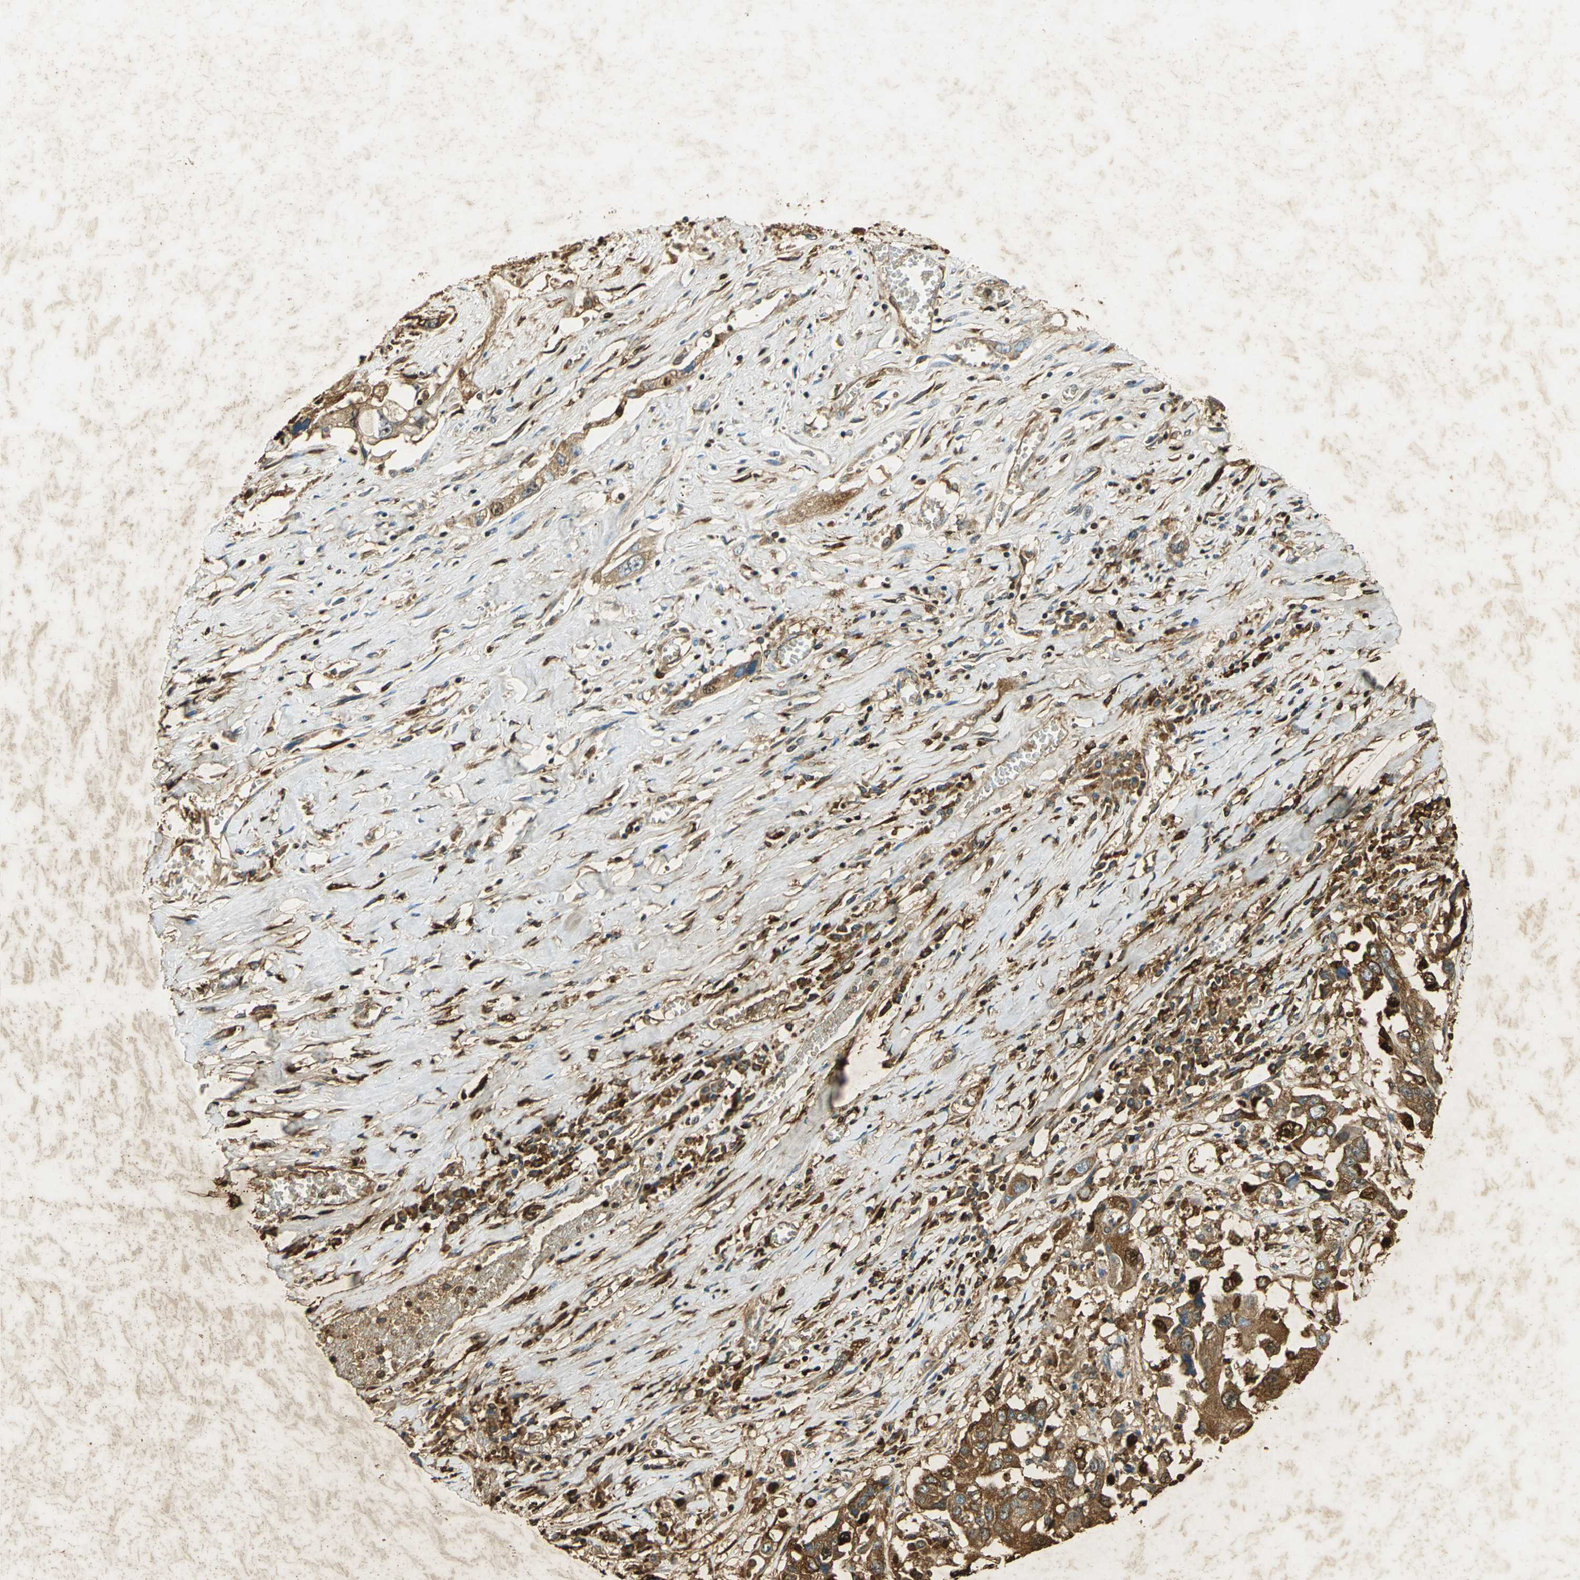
{"staining": {"intensity": "strong", "quantity": ">75%", "location": "cytoplasmic/membranous"}, "tissue": "lung cancer", "cell_type": "Tumor cells", "image_type": "cancer", "snomed": [{"axis": "morphology", "description": "Squamous cell carcinoma, NOS"}, {"axis": "topography", "description": "Lung"}], "caption": "Strong cytoplasmic/membranous staining for a protein is identified in approximately >75% of tumor cells of squamous cell carcinoma (lung) using immunohistochemistry (IHC).", "gene": "ANXA4", "patient": {"sex": "male", "age": 71}}